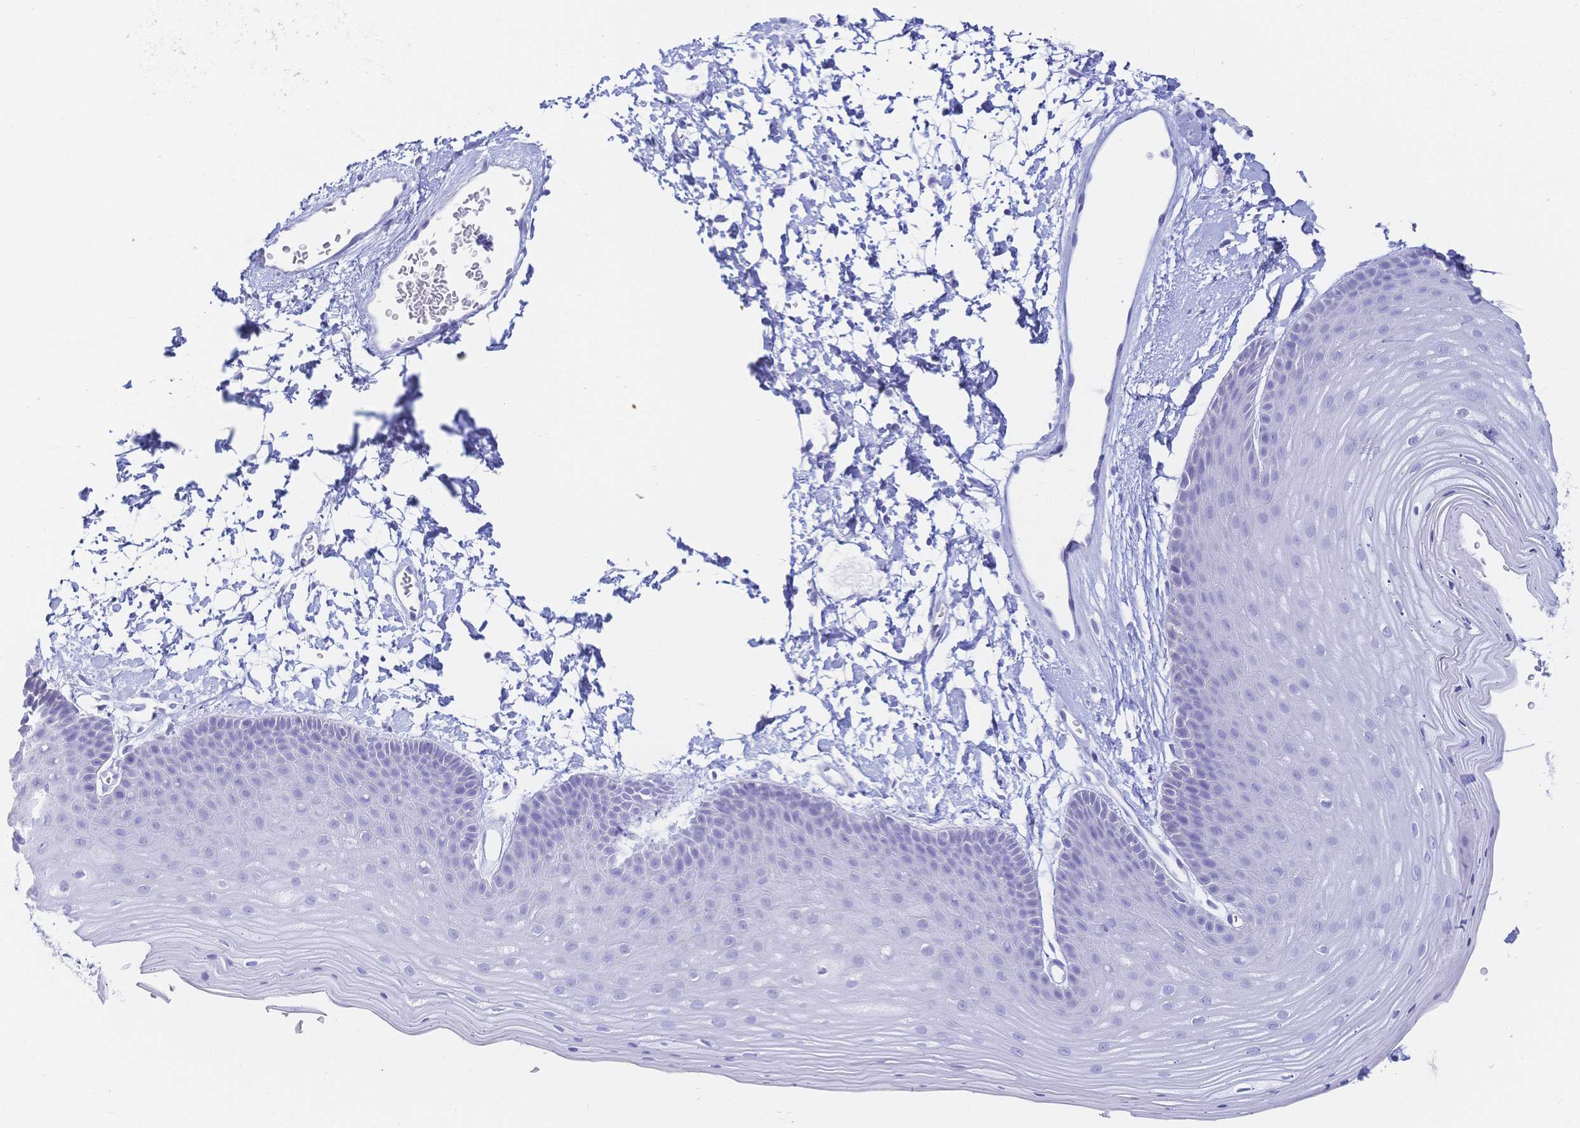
{"staining": {"intensity": "negative", "quantity": "none", "location": "none"}, "tissue": "skin", "cell_type": "Epidermal cells", "image_type": "normal", "snomed": [{"axis": "morphology", "description": "Normal tissue, NOS"}, {"axis": "topography", "description": "Anal"}], "caption": "This is a micrograph of IHC staining of benign skin, which shows no positivity in epidermal cells.", "gene": "MEP1B", "patient": {"sex": "male", "age": 53}}